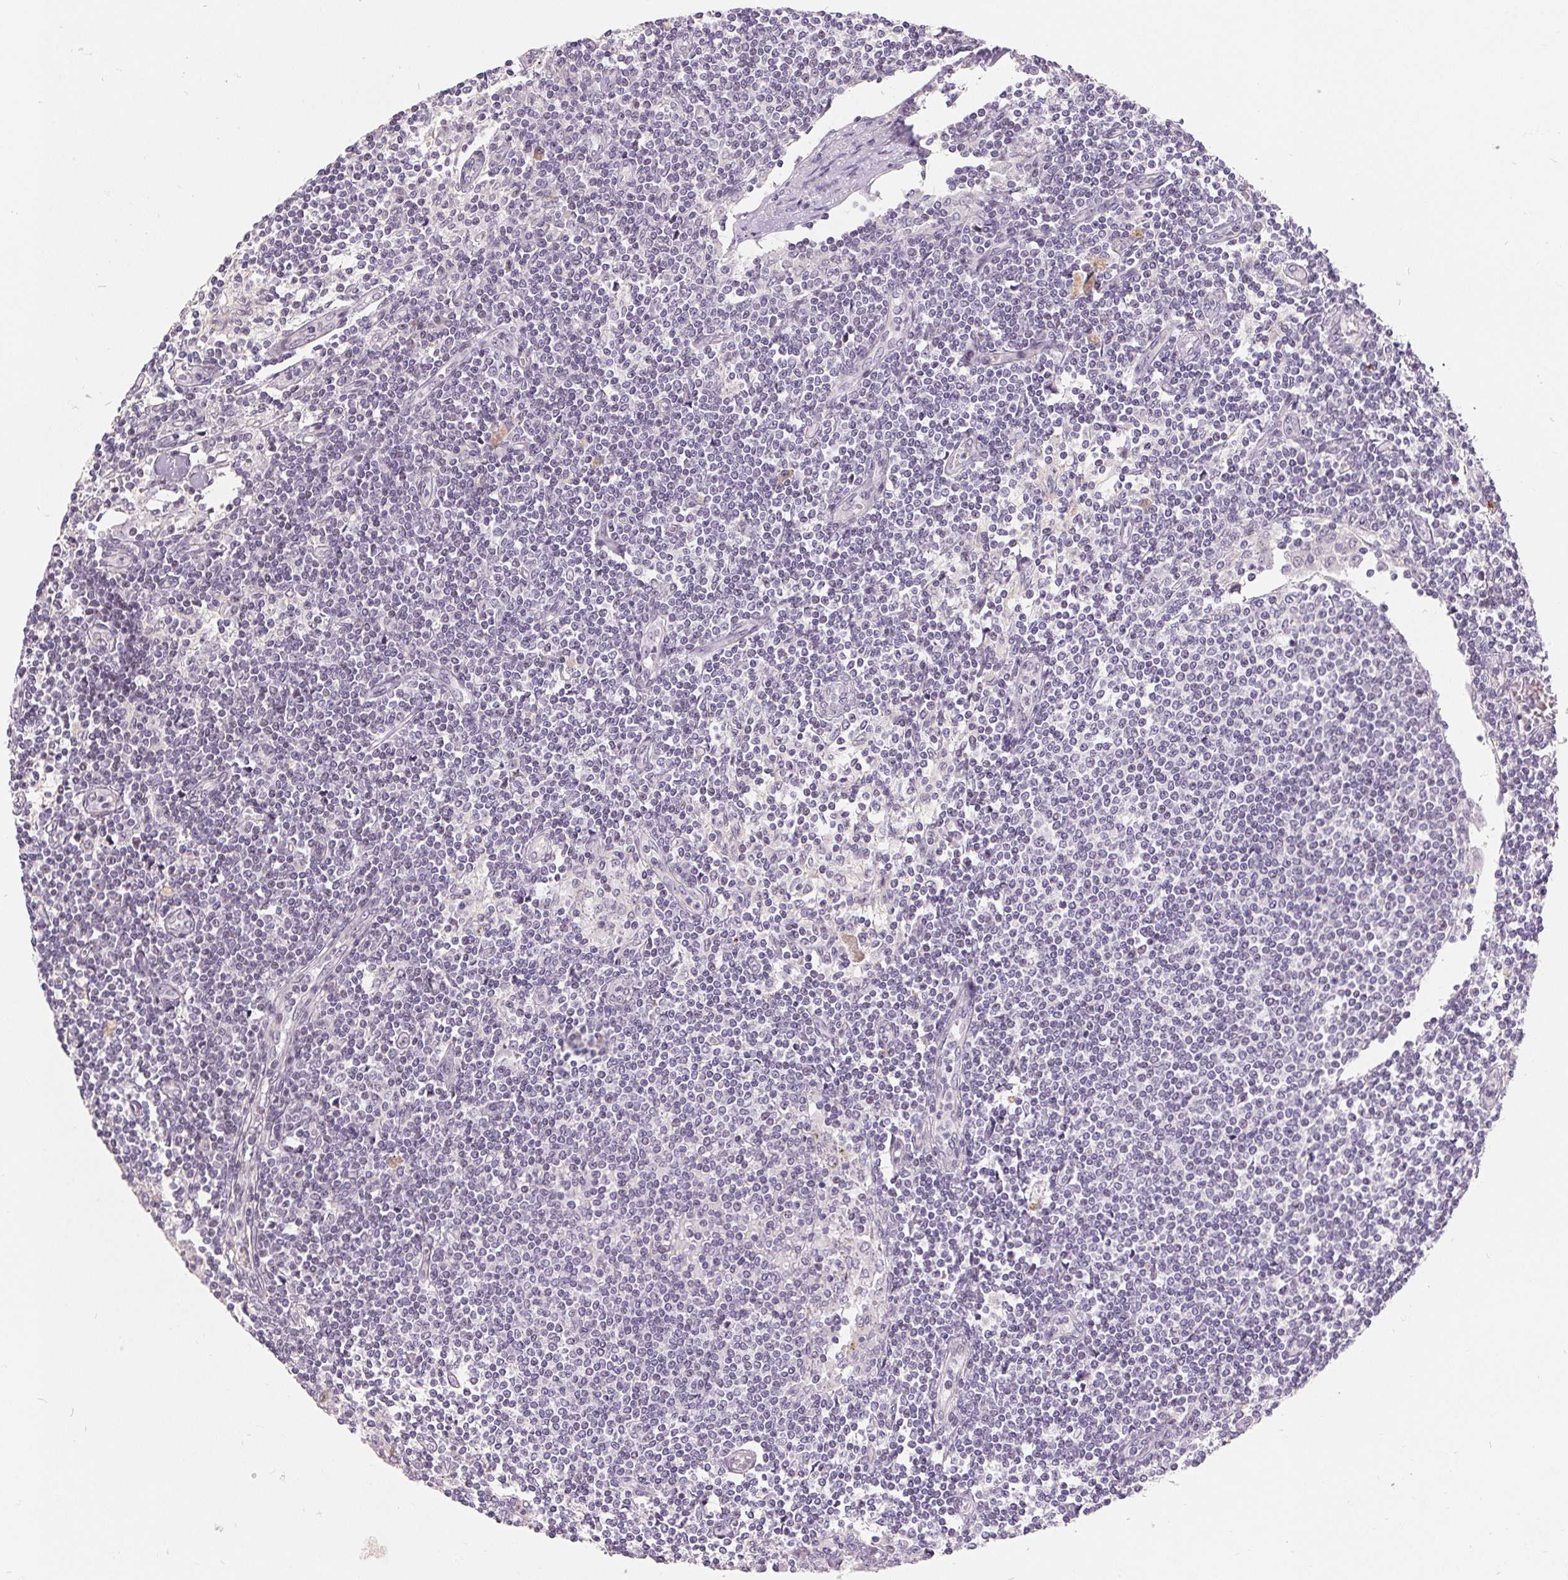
{"staining": {"intensity": "negative", "quantity": "none", "location": "none"}, "tissue": "lymph node", "cell_type": "Germinal center cells", "image_type": "normal", "snomed": [{"axis": "morphology", "description": "Normal tissue, NOS"}, {"axis": "topography", "description": "Lymph node"}], "caption": "The micrograph displays no staining of germinal center cells in benign lymph node.", "gene": "NRG2", "patient": {"sex": "female", "age": 69}}